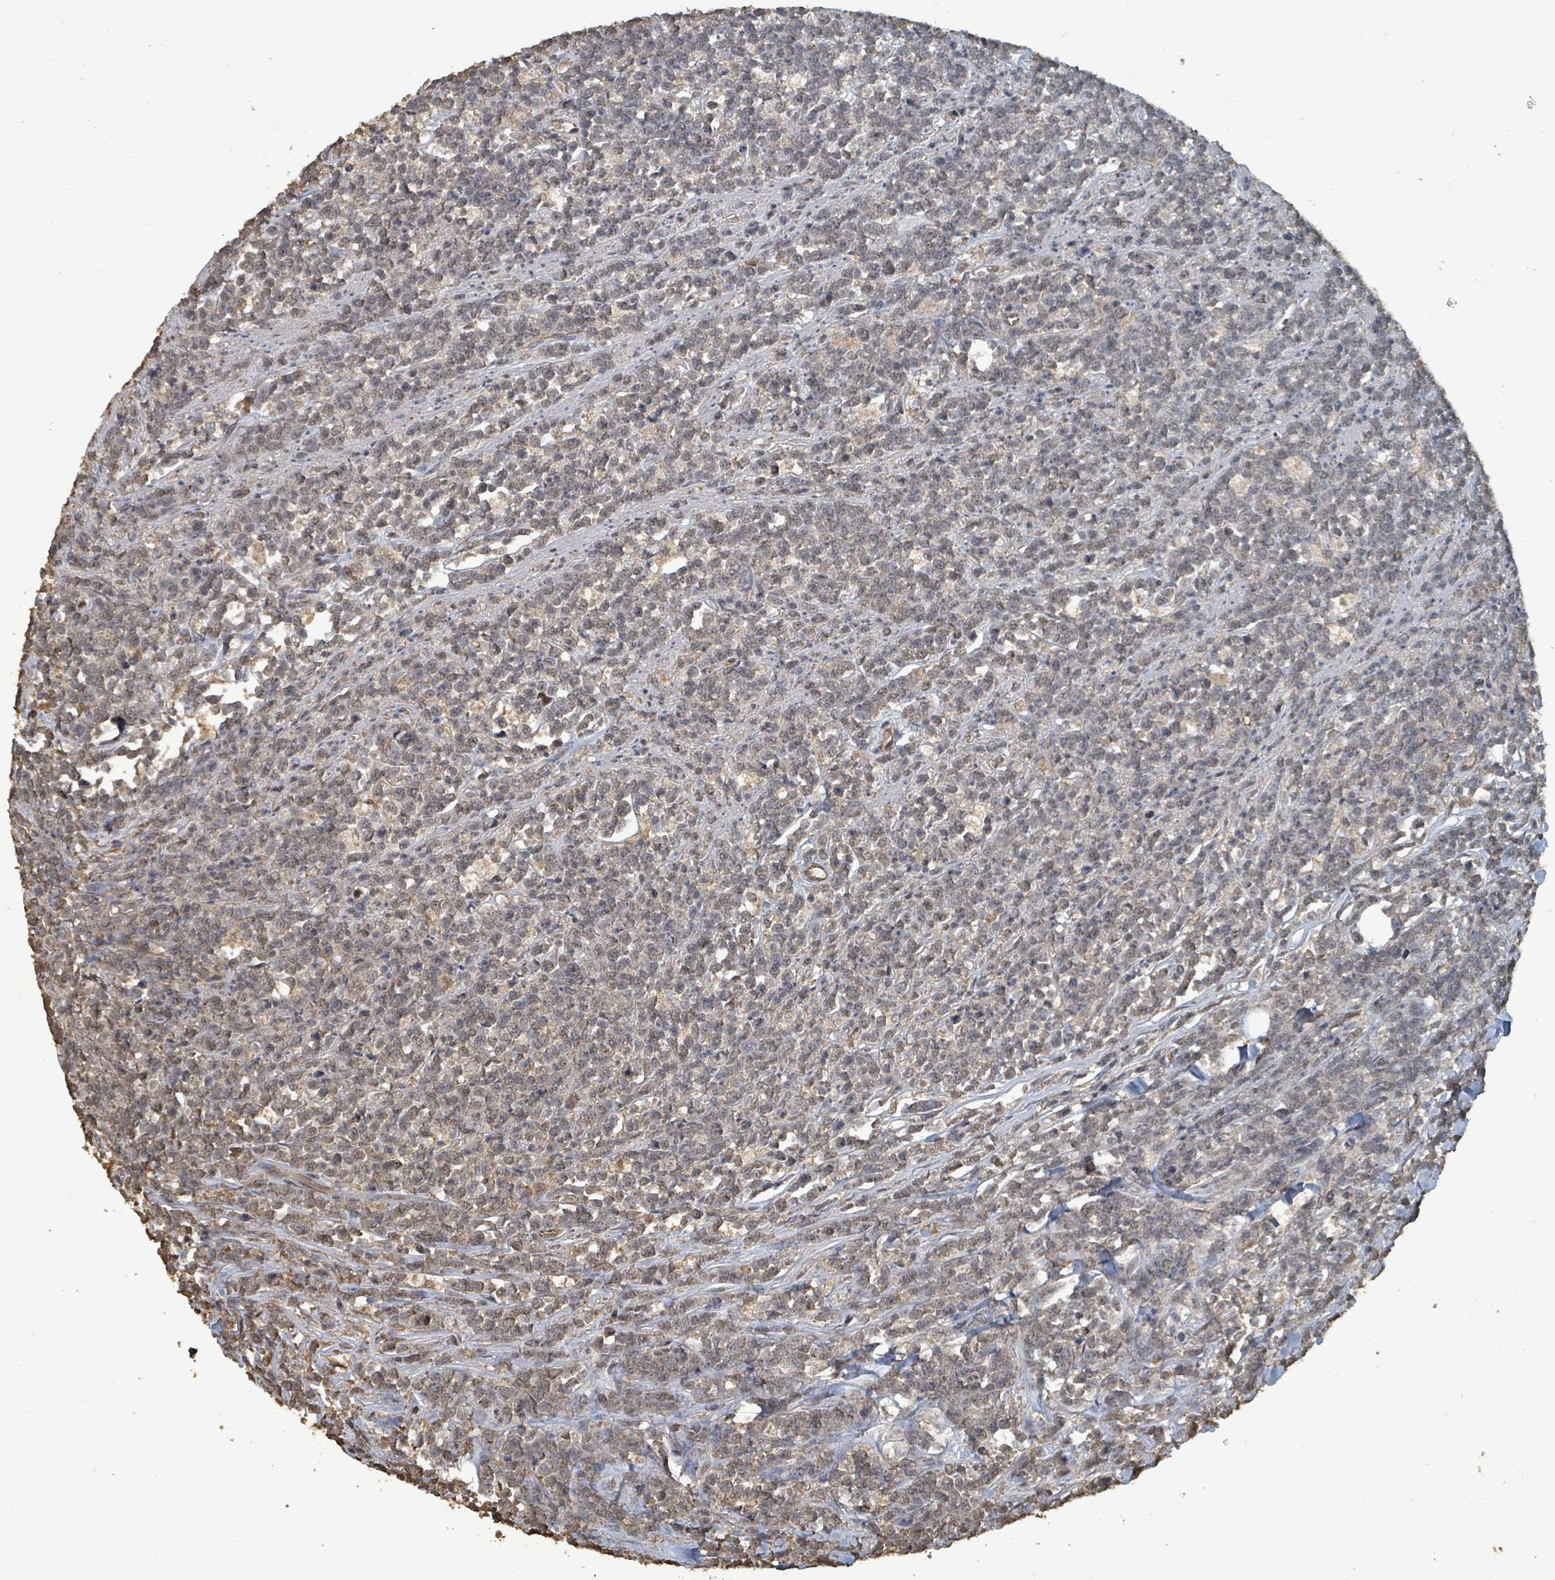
{"staining": {"intensity": "weak", "quantity": "<25%", "location": "cytoplasmic/membranous,nuclear"}, "tissue": "lymphoma", "cell_type": "Tumor cells", "image_type": "cancer", "snomed": [{"axis": "morphology", "description": "Malignant lymphoma, non-Hodgkin's type, High grade"}, {"axis": "topography", "description": "Small intestine"}, {"axis": "topography", "description": "Colon"}], "caption": "The photomicrograph demonstrates no staining of tumor cells in lymphoma.", "gene": "C6orf52", "patient": {"sex": "male", "age": 8}}